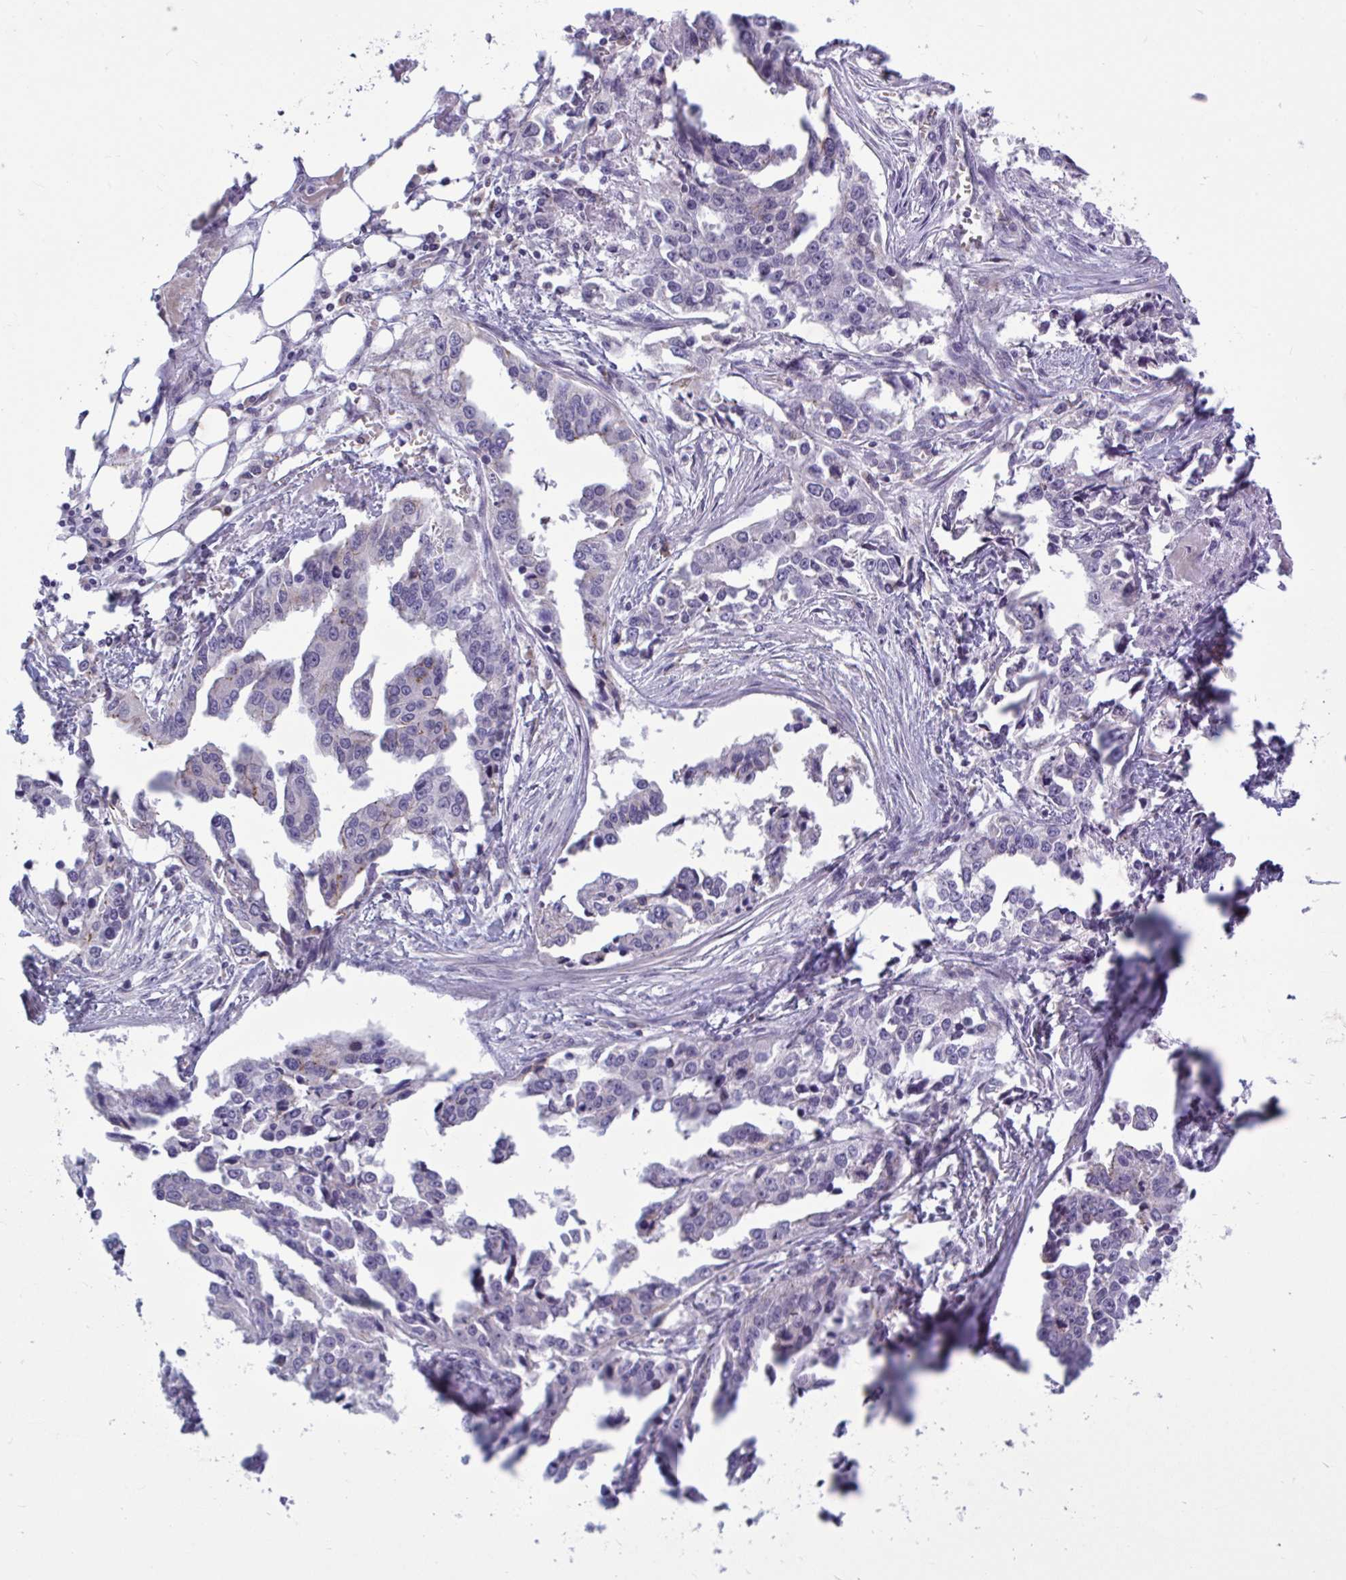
{"staining": {"intensity": "negative", "quantity": "none", "location": "none"}, "tissue": "ovarian cancer", "cell_type": "Tumor cells", "image_type": "cancer", "snomed": [{"axis": "morphology", "description": "Cystadenocarcinoma, serous, NOS"}, {"axis": "topography", "description": "Ovary"}], "caption": "DAB immunohistochemical staining of human serous cystadenocarcinoma (ovarian) exhibits no significant expression in tumor cells.", "gene": "CNGB3", "patient": {"sex": "female", "age": 75}}